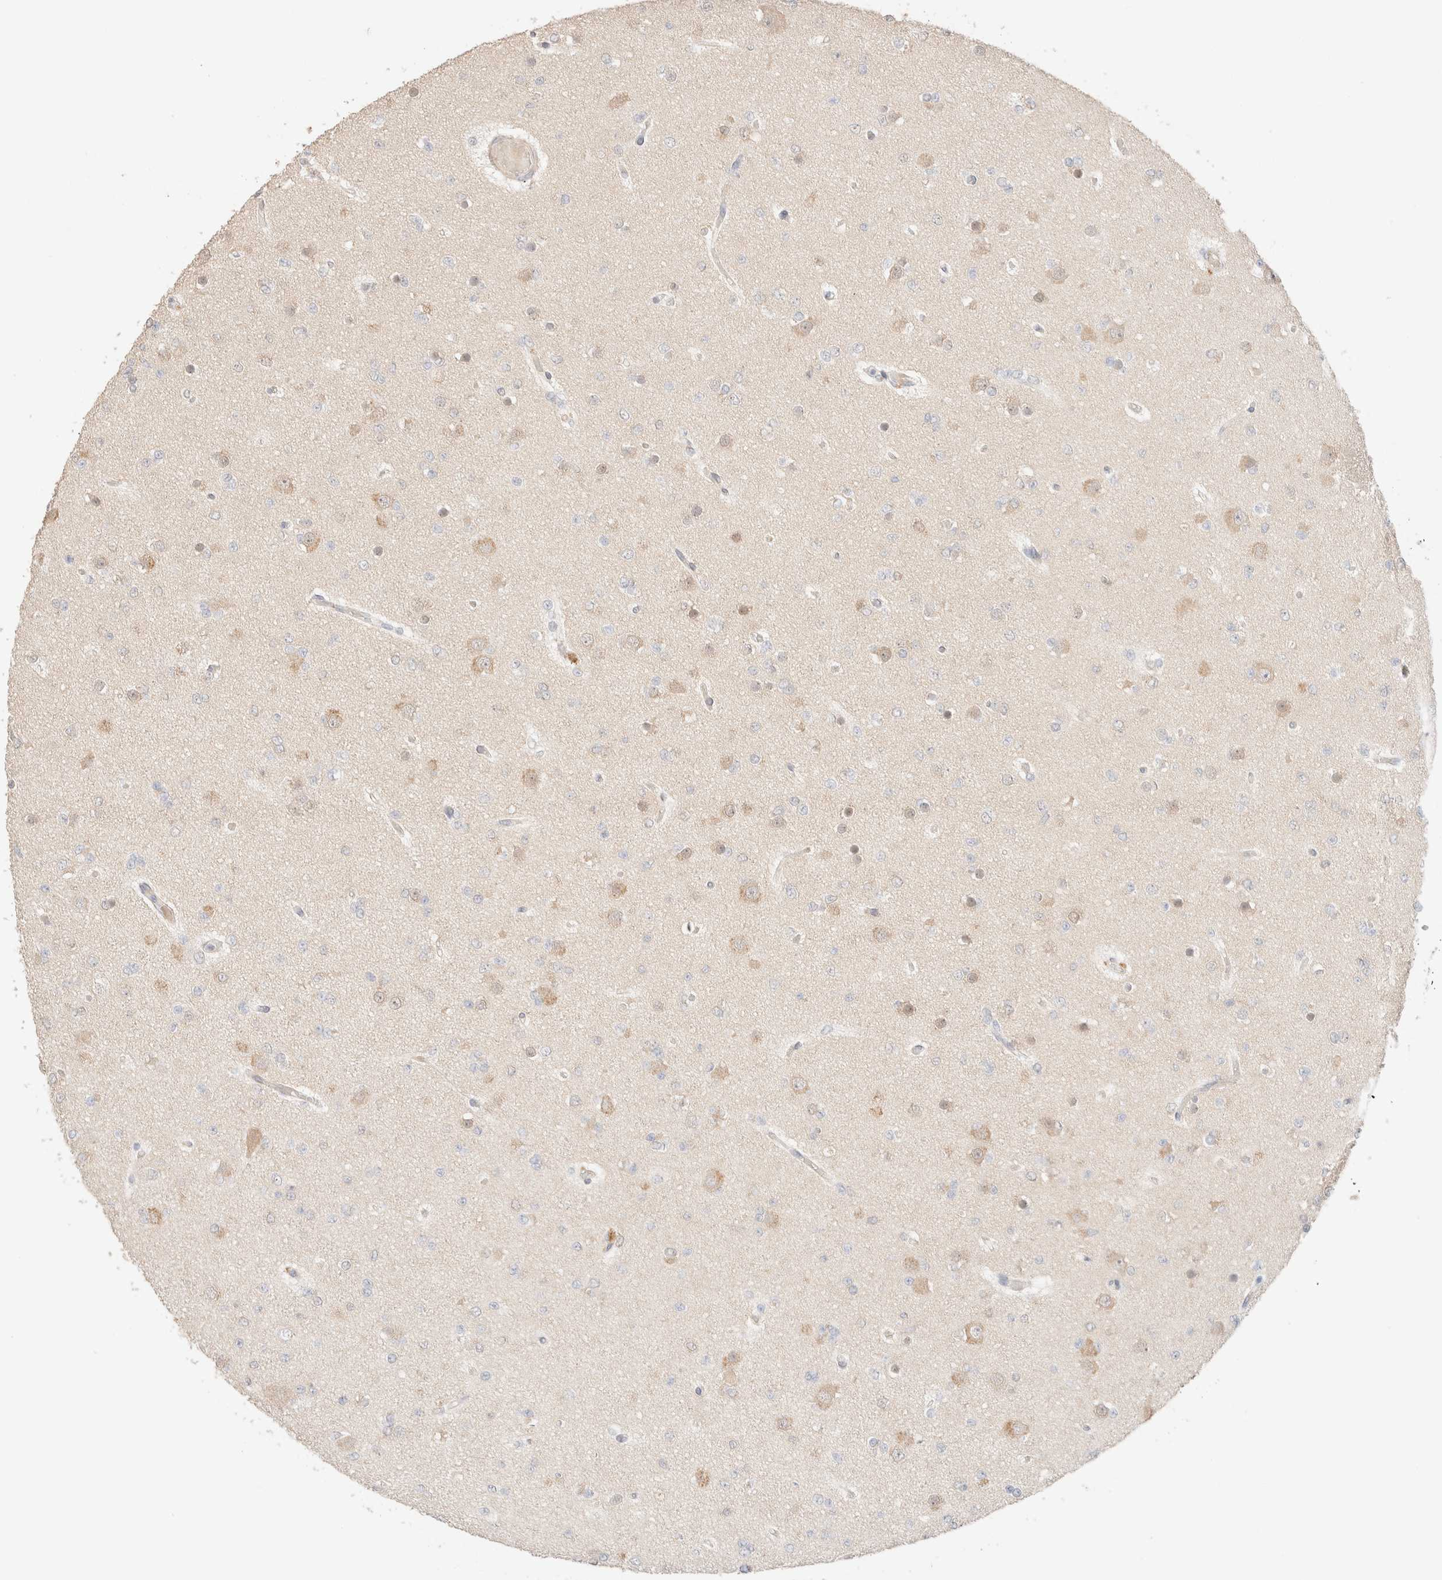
{"staining": {"intensity": "weak", "quantity": "<25%", "location": "cytoplasmic/membranous"}, "tissue": "glioma", "cell_type": "Tumor cells", "image_type": "cancer", "snomed": [{"axis": "morphology", "description": "Glioma, malignant, Low grade"}, {"axis": "topography", "description": "Brain"}], "caption": "Glioma was stained to show a protein in brown. There is no significant positivity in tumor cells.", "gene": "CSNK1E", "patient": {"sex": "female", "age": 22}}